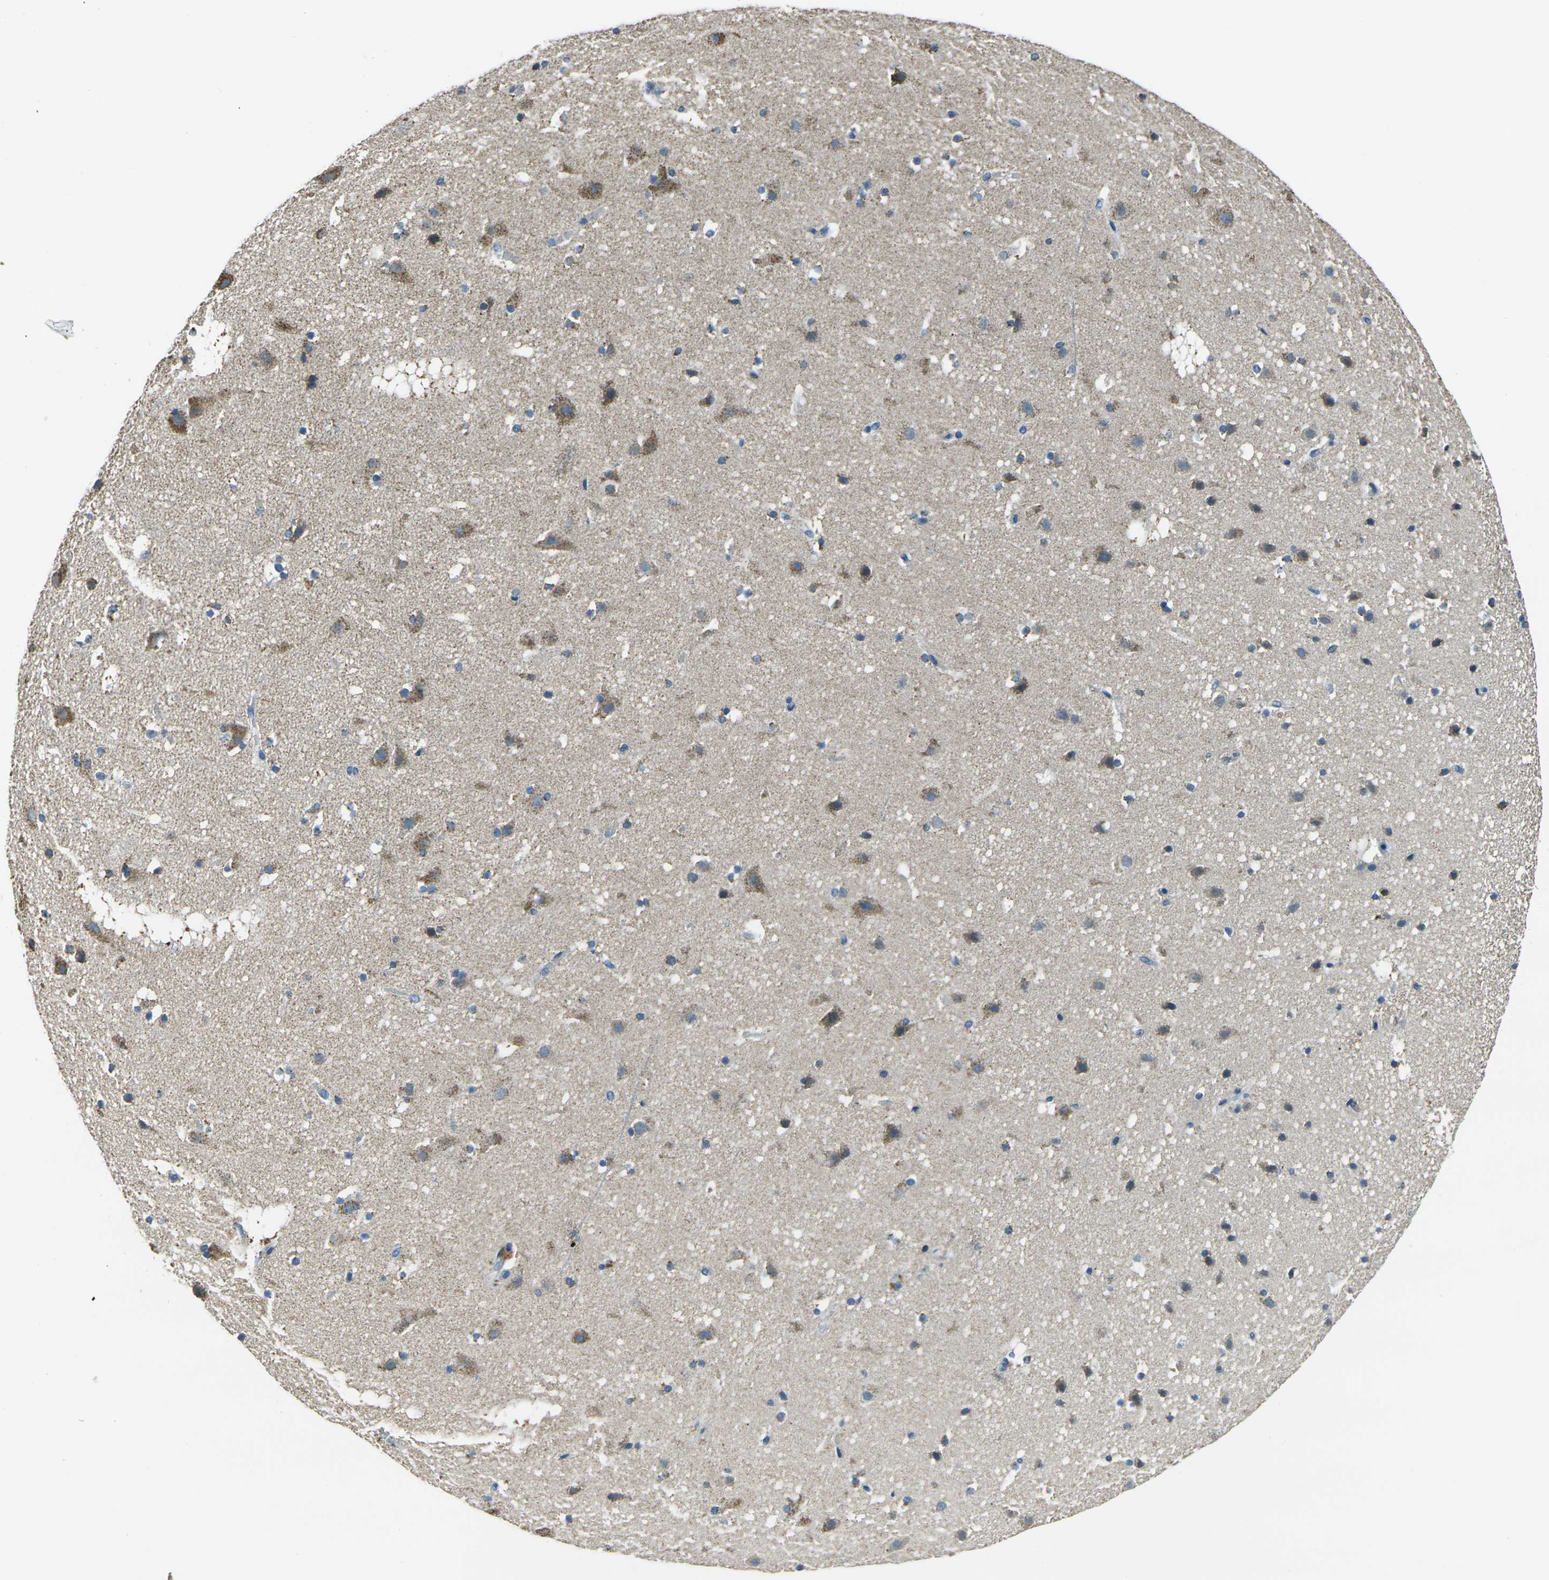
{"staining": {"intensity": "negative", "quantity": "none", "location": "none"}, "tissue": "cerebral cortex", "cell_type": "Endothelial cells", "image_type": "normal", "snomed": [{"axis": "morphology", "description": "Normal tissue, NOS"}, {"axis": "topography", "description": "Cerebral cortex"}], "caption": "This micrograph is of normal cerebral cortex stained with IHC to label a protein in brown with the nuclei are counter-stained blue. There is no positivity in endothelial cells. (Stains: DAB (3,3'-diaminobenzidine) IHC with hematoxylin counter stain, Microscopy: brightfield microscopy at high magnification).", "gene": "IRF3", "patient": {"sex": "male", "age": 45}}